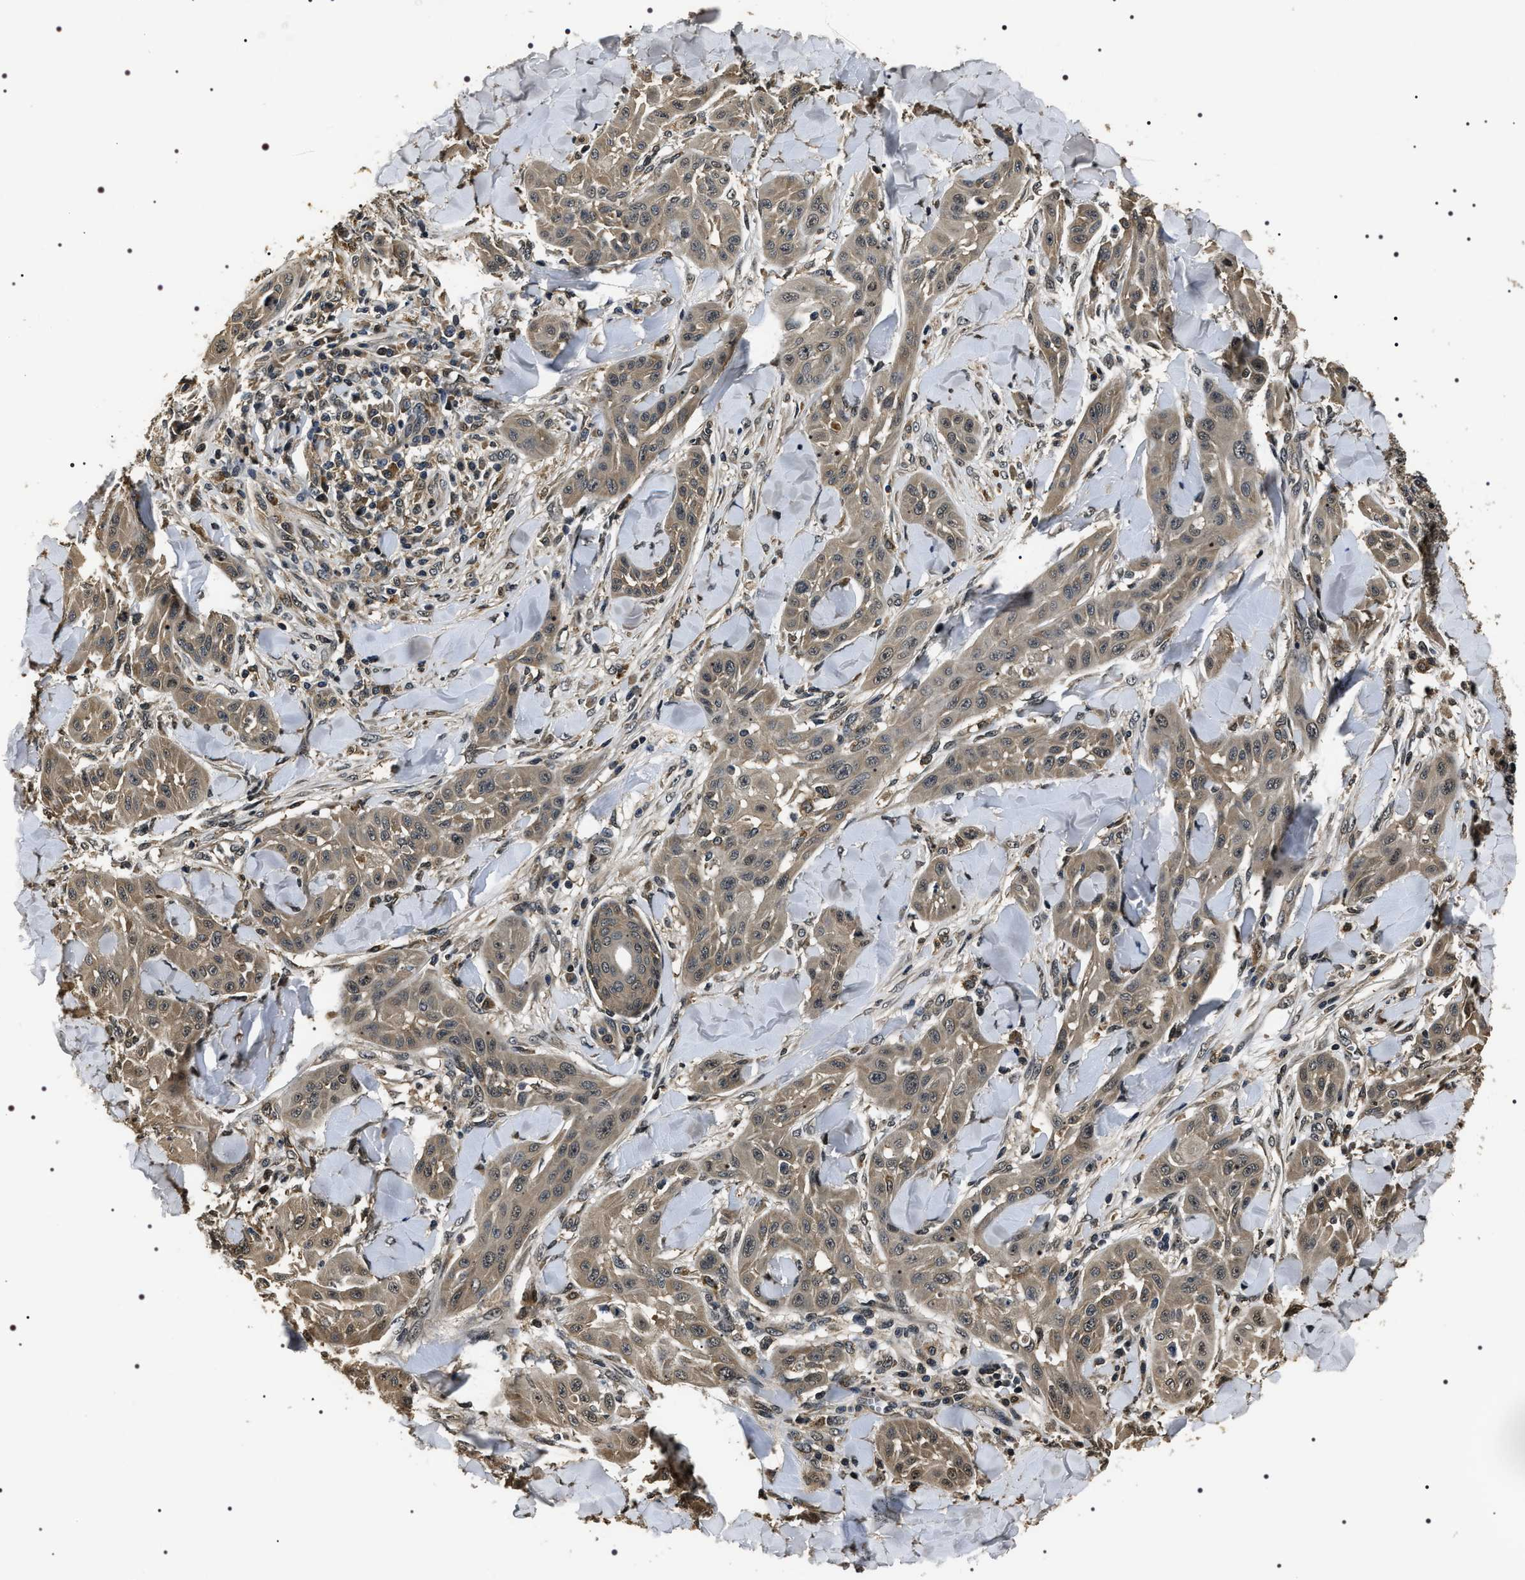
{"staining": {"intensity": "weak", "quantity": "25%-75%", "location": "cytoplasmic/membranous"}, "tissue": "skin cancer", "cell_type": "Tumor cells", "image_type": "cancer", "snomed": [{"axis": "morphology", "description": "Squamous cell carcinoma, NOS"}, {"axis": "topography", "description": "Skin"}], "caption": "Protein analysis of squamous cell carcinoma (skin) tissue shows weak cytoplasmic/membranous staining in approximately 25%-75% of tumor cells. Immunohistochemistry stains the protein of interest in brown and the nuclei are stained blue.", "gene": "ARHGAP22", "patient": {"sex": "male", "age": 24}}